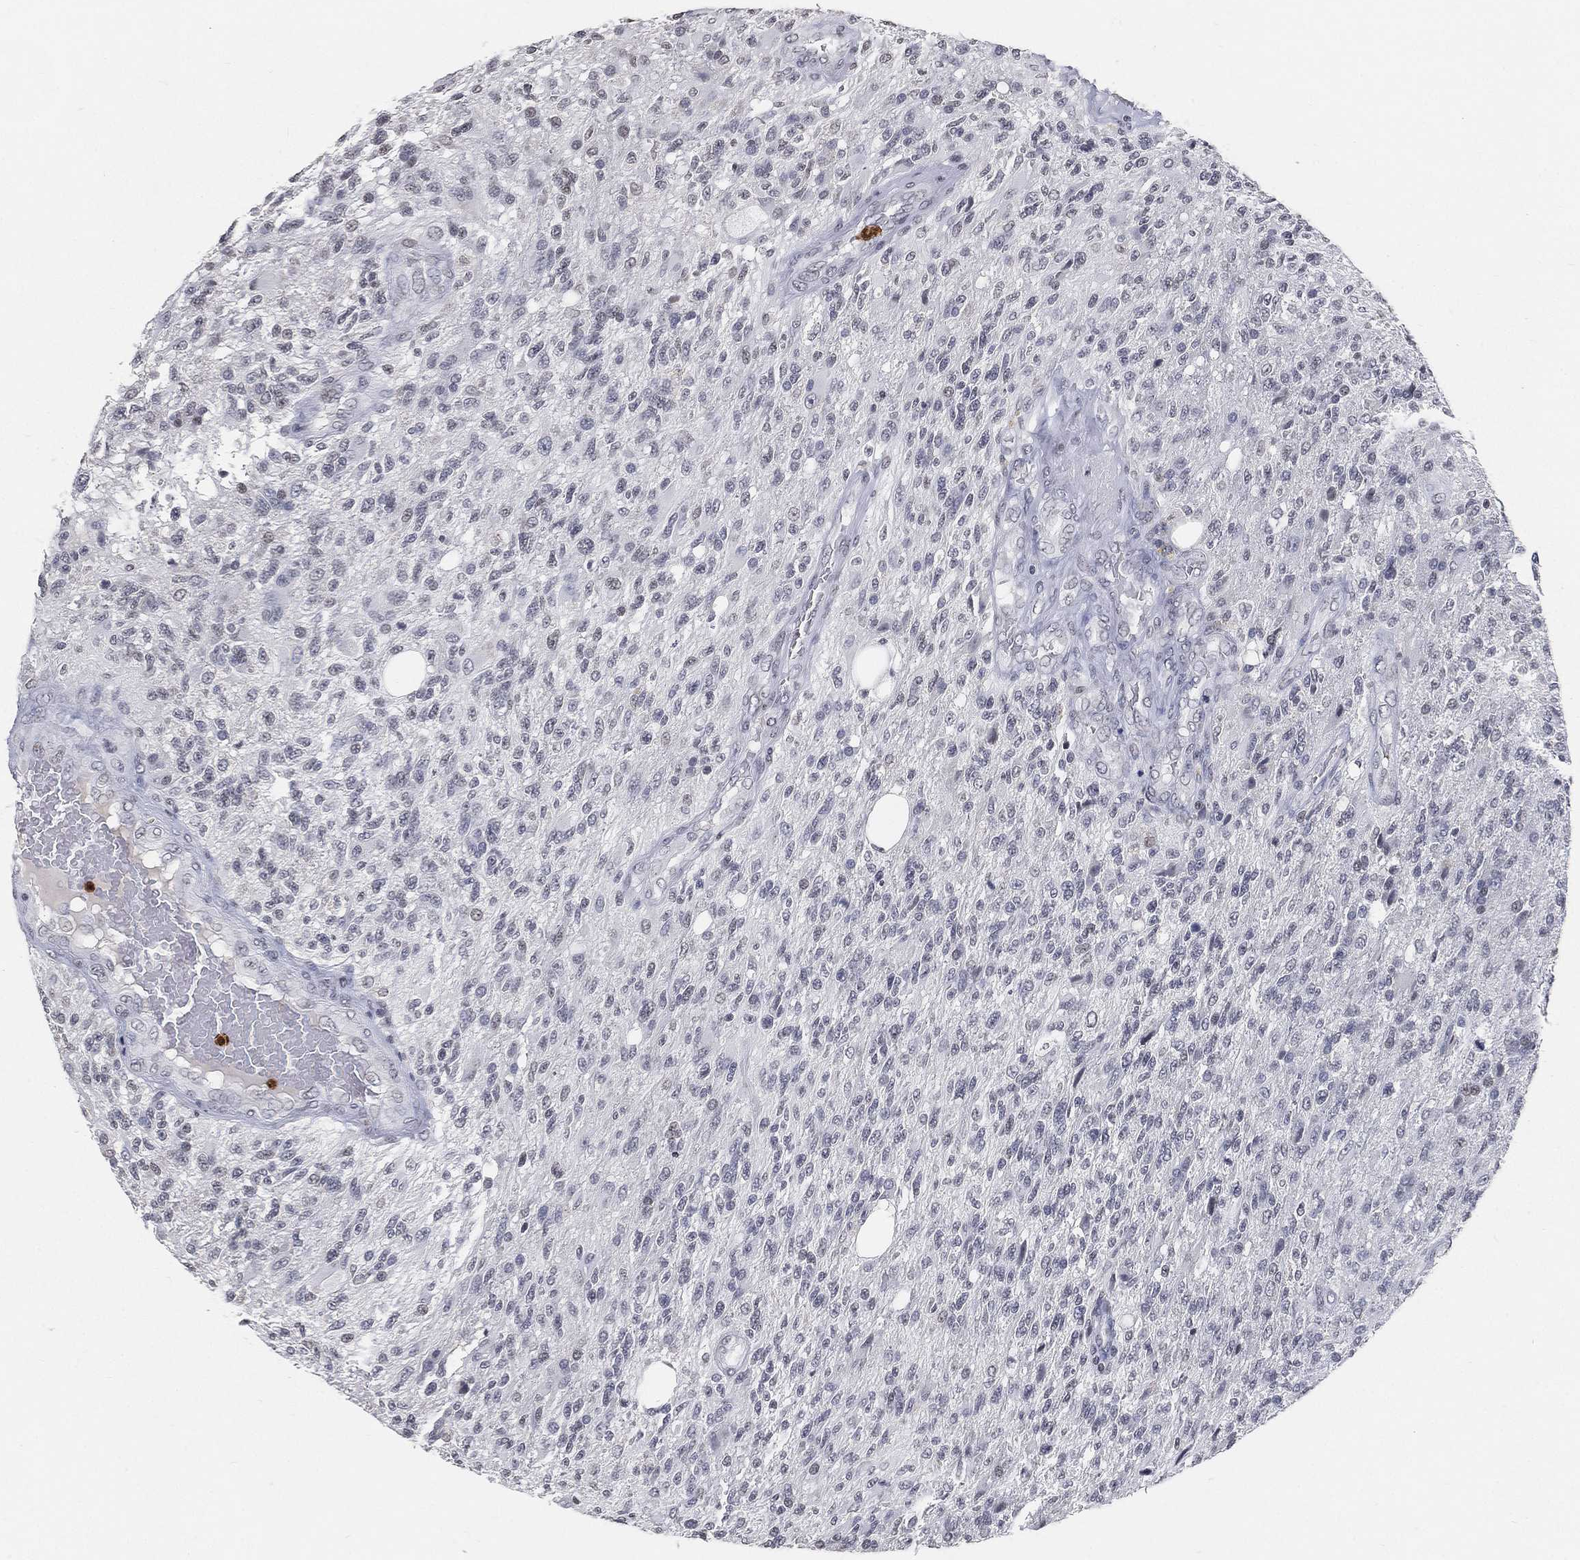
{"staining": {"intensity": "negative", "quantity": "none", "location": "none"}, "tissue": "glioma", "cell_type": "Tumor cells", "image_type": "cancer", "snomed": [{"axis": "morphology", "description": "Glioma, malignant, High grade"}, {"axis": "topography", "description": "Brain"}], "caption": "This is an immunohistochemistry micrograph of malignant glioma (high-grade). There is no expression in tumor cells.", "gene": "ARG1", "patient": {"sex": "male", "age": 56}}